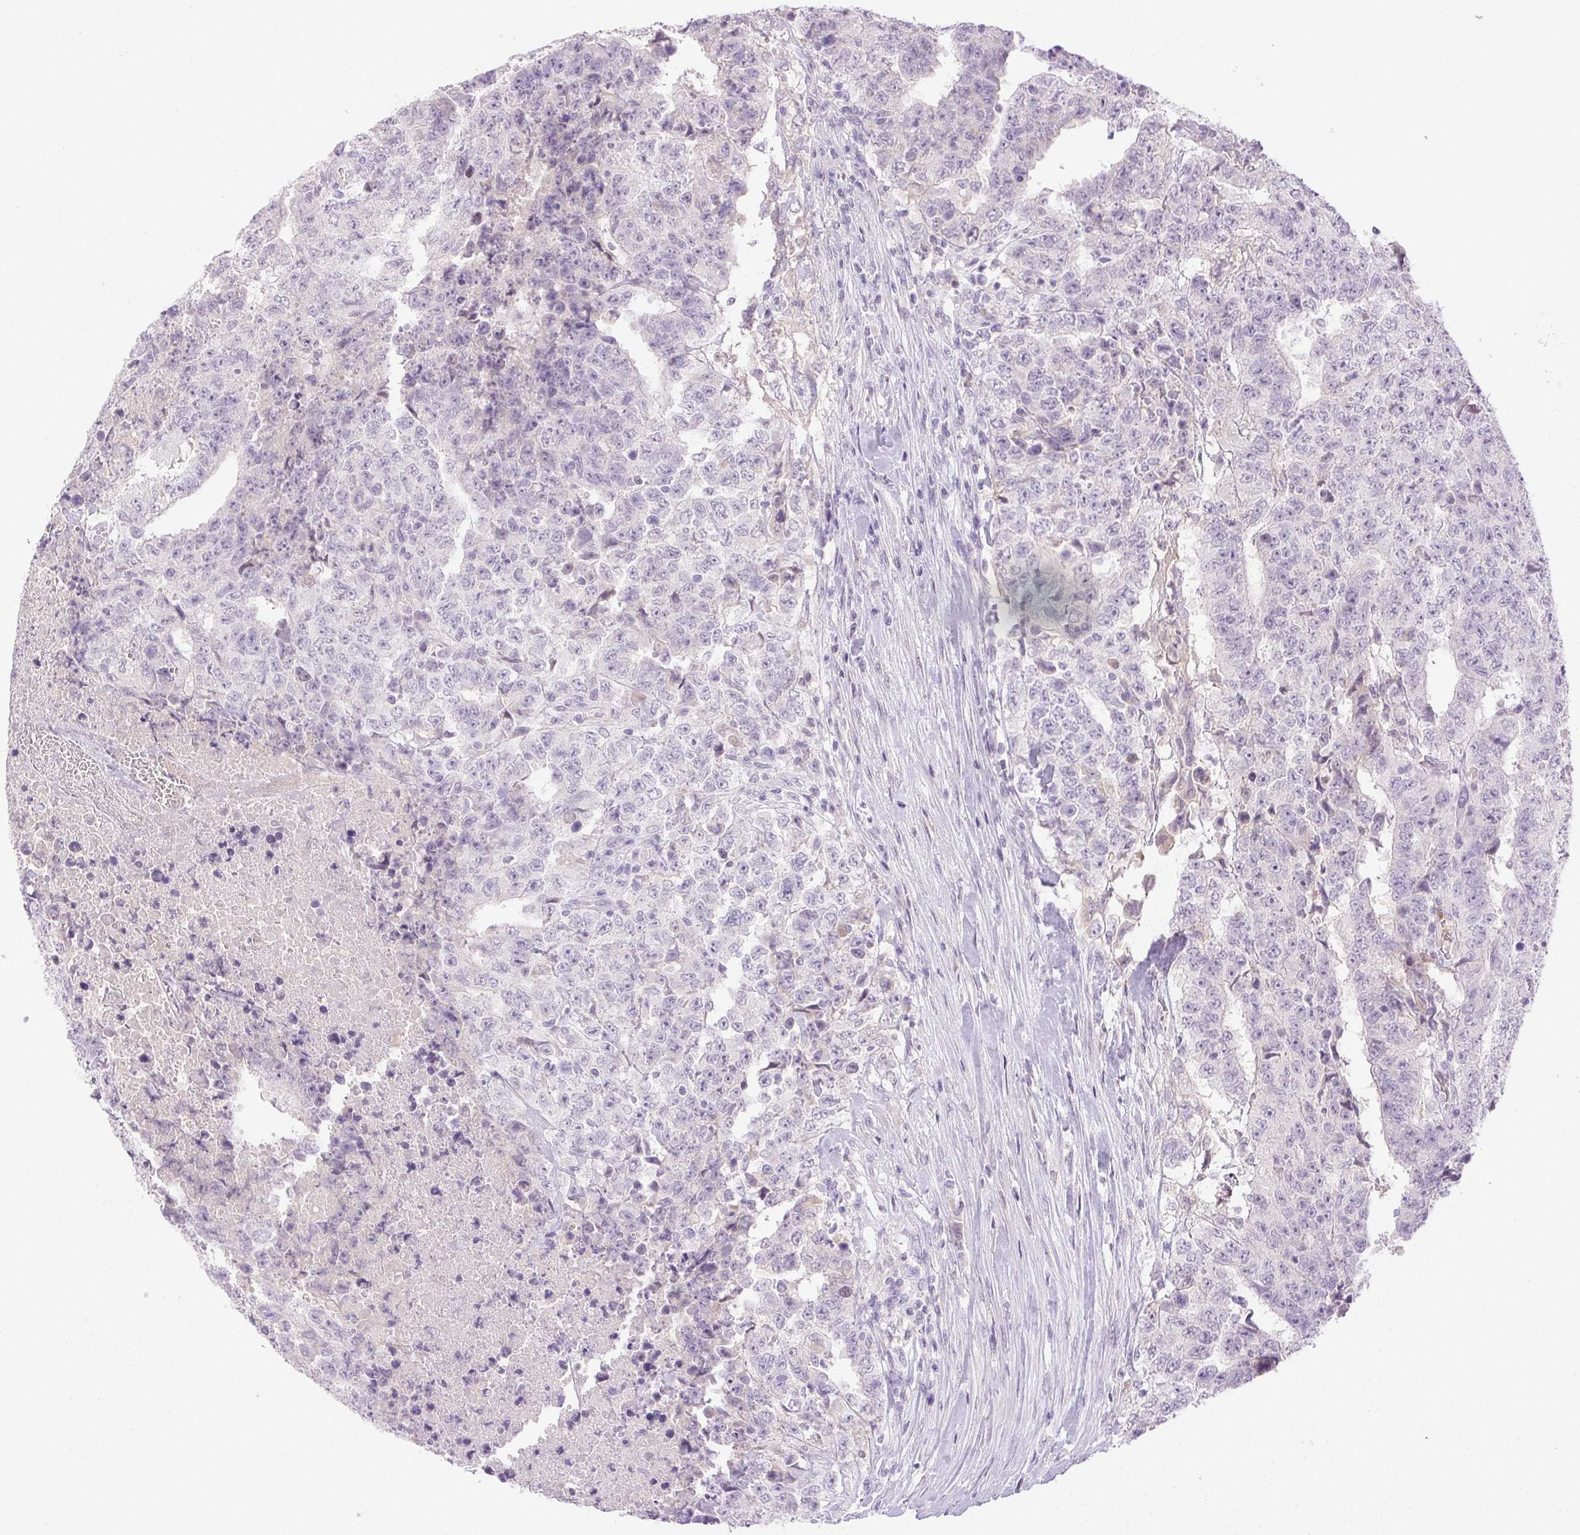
{"staining": {"intensity": "negative", "quantity": "none", "location": "none"}, "tissue": "testis cancer", "cell_type": "Tumor cells", "image_type": "cancer", "snomed": [{"axis": "morphology", "description": "Carcinoma, Embryonal, NOS"}, {"axis": "topography", "description": "Testis"}], "caption": "Immunohistochemistry (IHC) of testis cancer displays no expression in tumor cells.", "gene": "EMX2", "patient": {"sex": "male", "age": 24}}